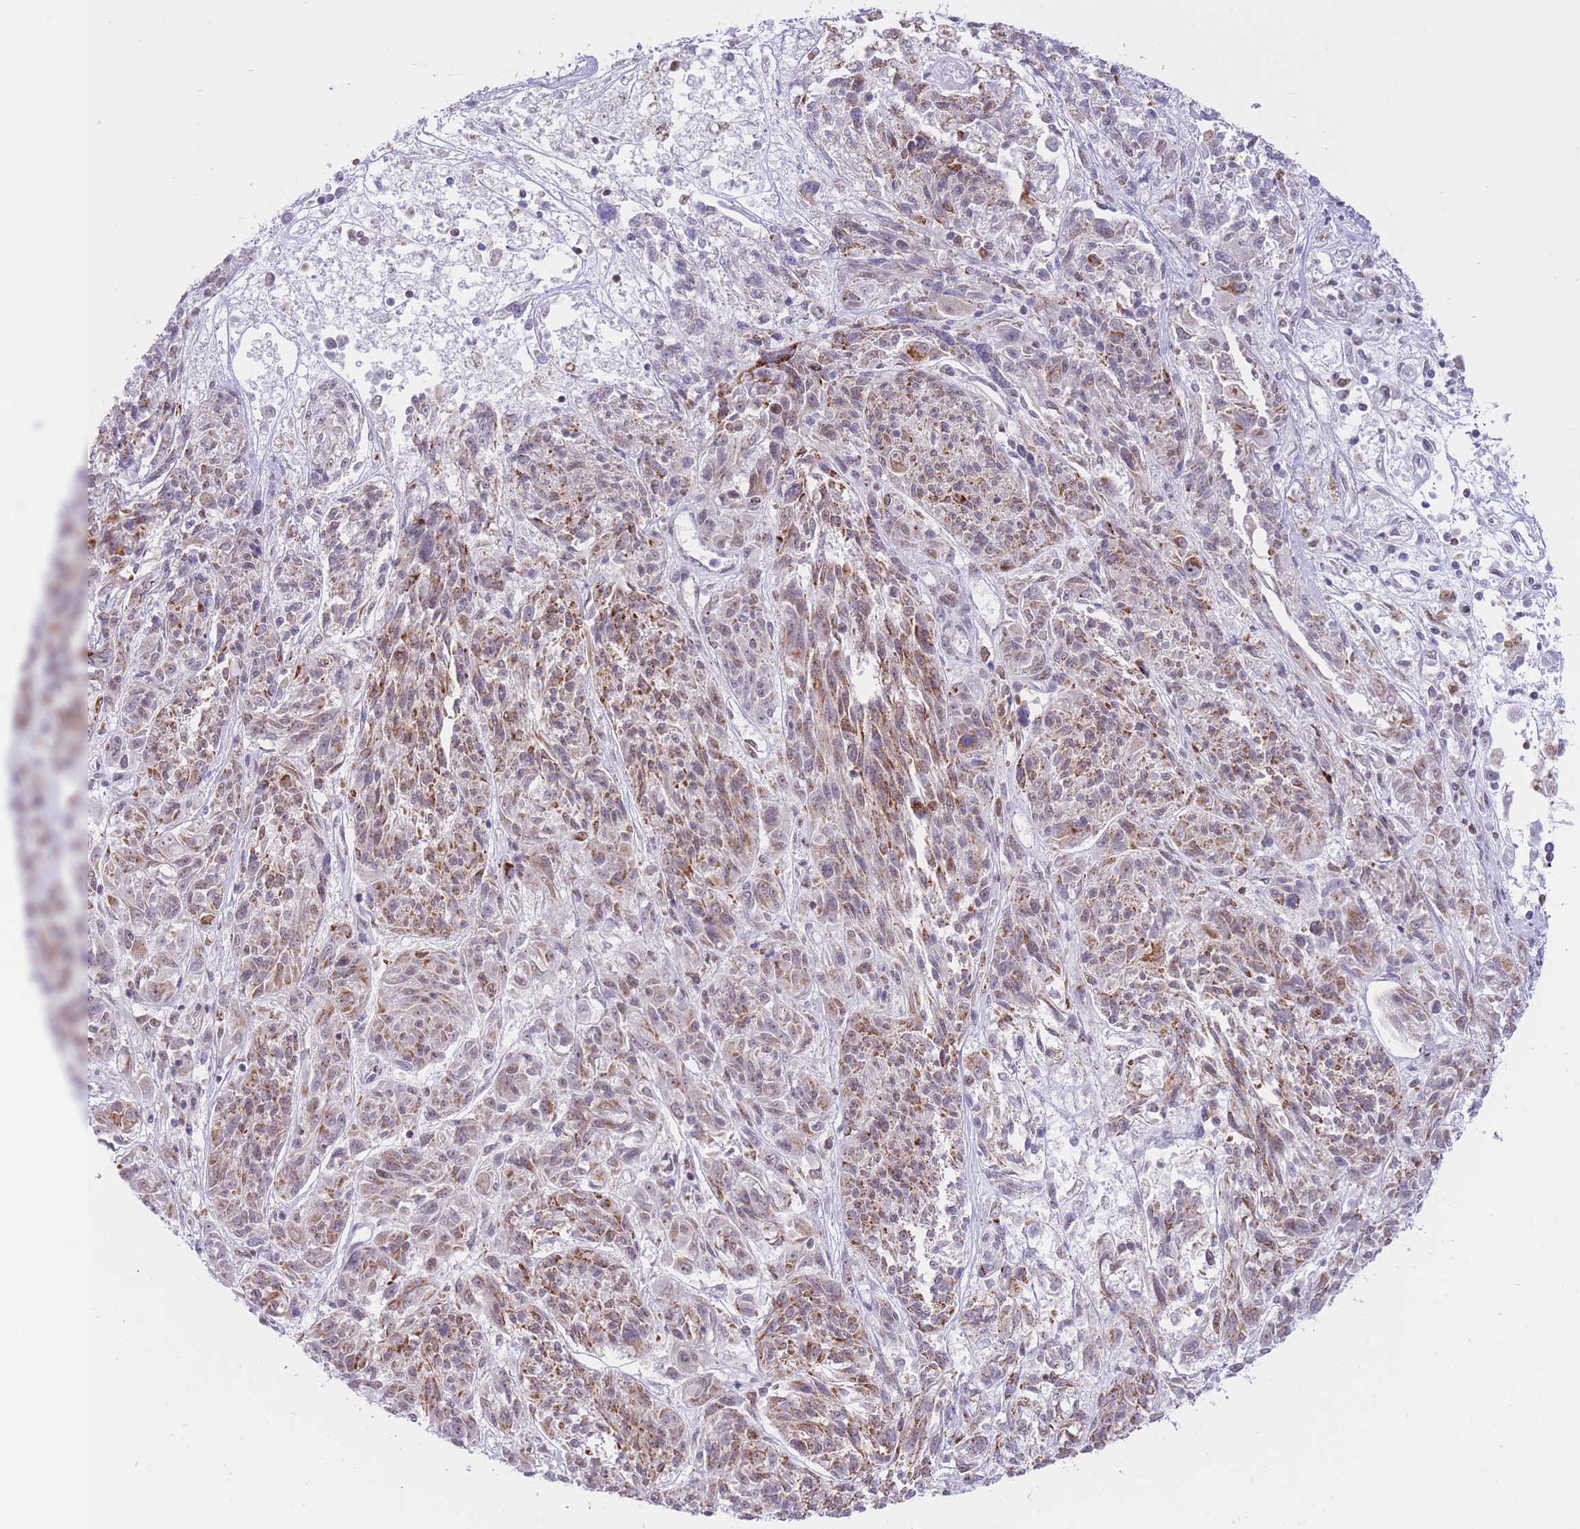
{"staining": {"intensity": "moderate", "quantity": ">75%", "location": "cytoplasmic/membranous"}, "tissue": "melanoma", "cell_type": "Tumor cells", "image_type": "cancer", "snomed": [{"axis": "morphology", "description": "Malignant melanoma, NOS"}, {"axis": "topography", "description": "Skin"}], "caption": "A brown stain shows moderate cytoplasmic/membranous positivity of a protein in melanoma tumor cells.", "gene": "CYP2B6", "patient": {"sex": "male", "age": 53}}